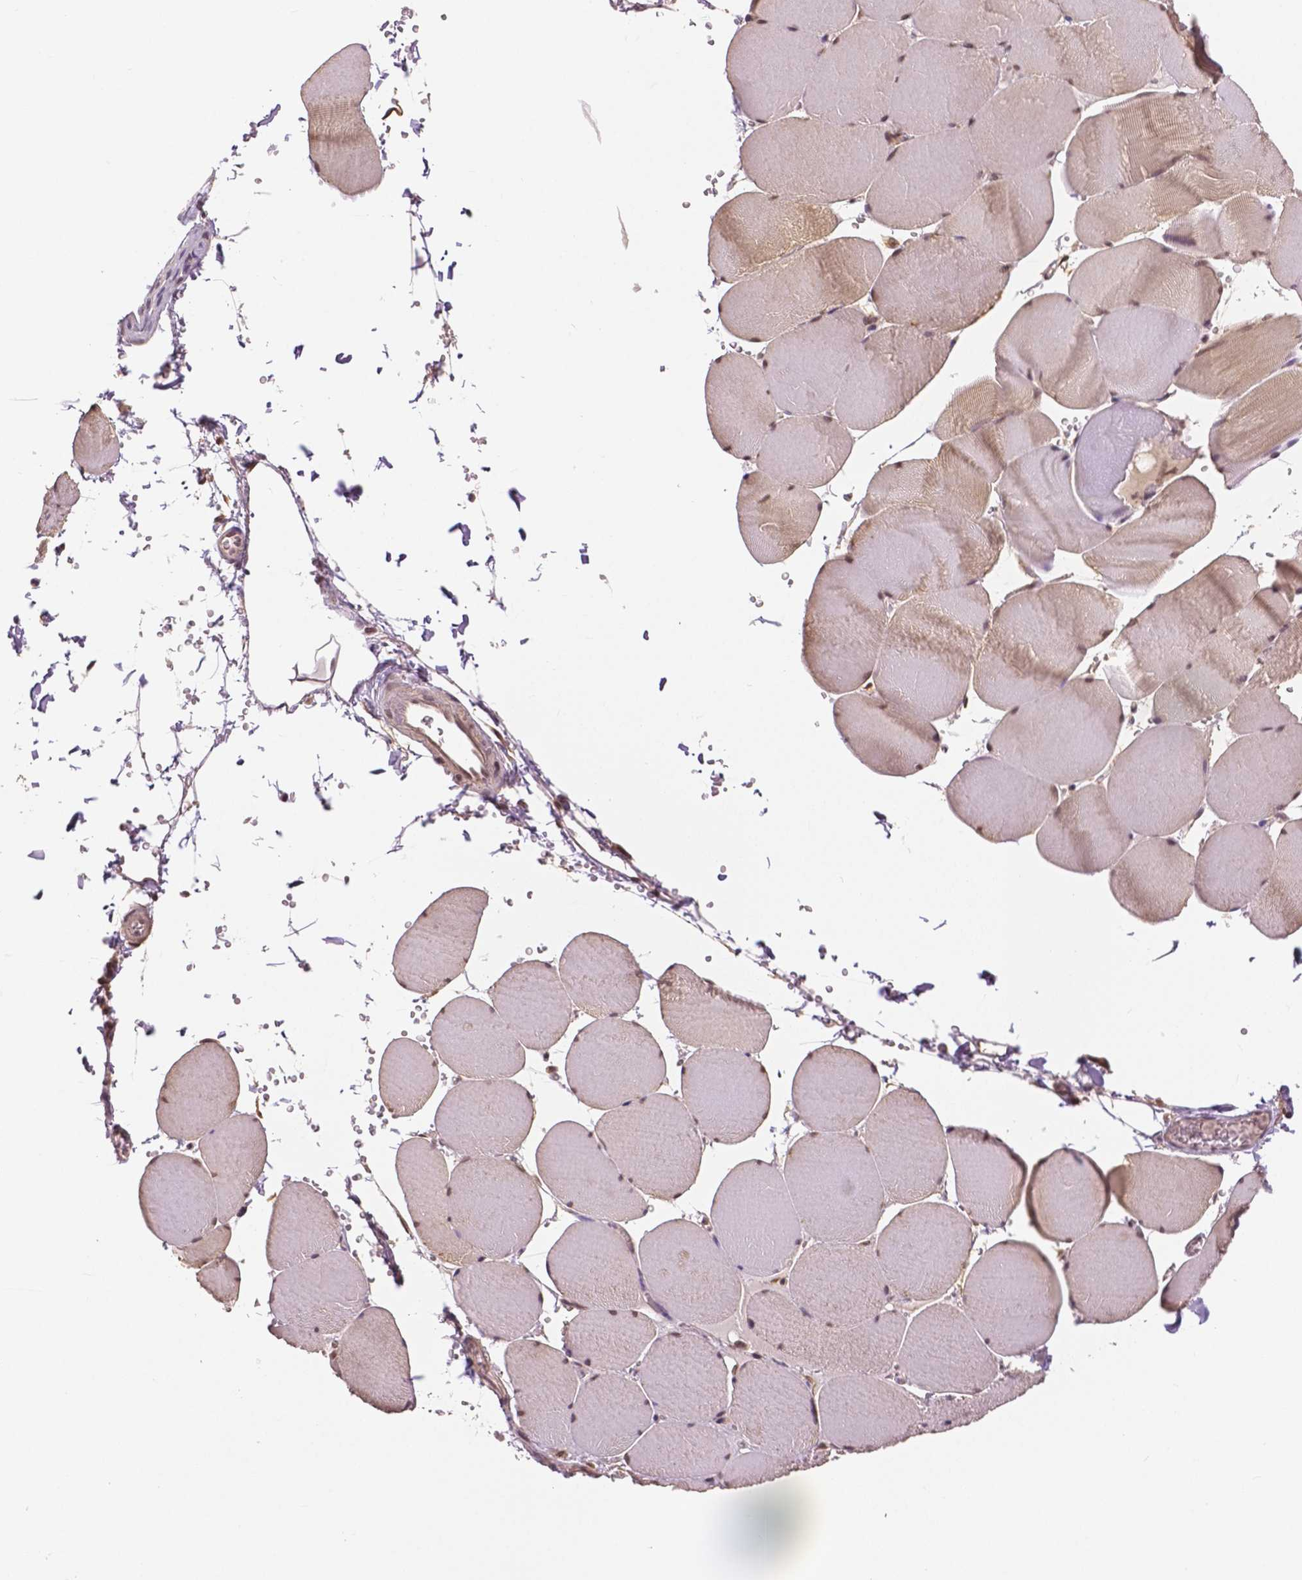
{"staining": {"intensity": "weak", "quantity": "25%-75%", "location": "cytoplasmic/membranous,nuclear"}, "tissue": "skeletal muscle", "cell_type": "Myocytes", "image_type": "normal", "snomed": [{"axis": "morphology", "description": "Normal tissue, NOS"}, {"axis": "topography", "description": "Skeletal muscle"}, {"axis": "topography", "description": "Head-Neck"}], "caption": "IHC (DAB) staining of benign human skeletal muscle exhibits weak cytoplasmic/membranous,nuclear protein staining in about 25%-75% of myocytes. Using DAB (brown) and hematoxylin (blue) stains, captured at high magnification using brightfield microscopy.", "gene": "MAP1LC3B", "patient": {"sex": "male", "age": 66}}